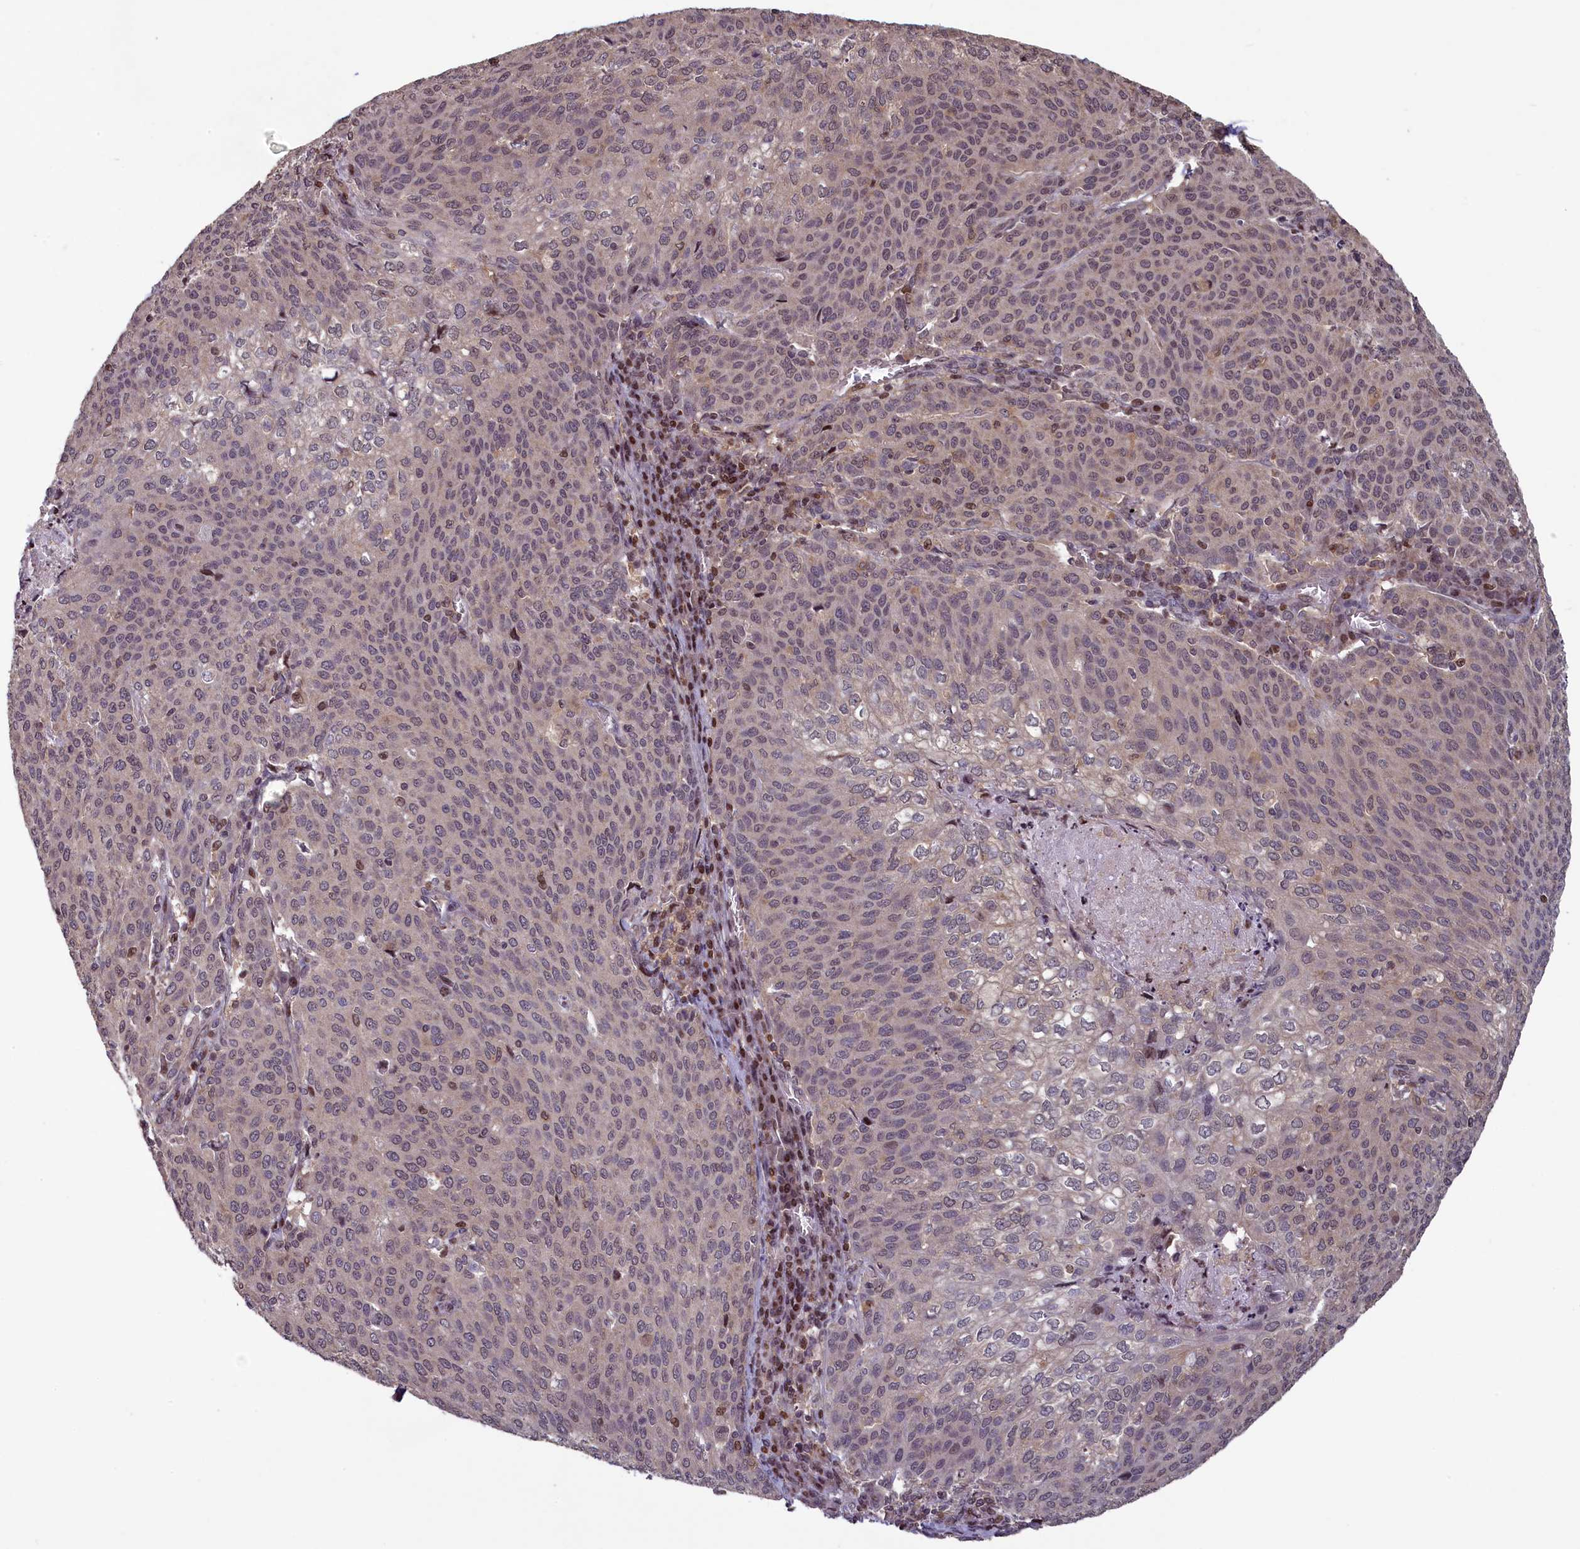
{"staining": {"intensity": "weak", "quantity": "<25%", "location": "nuclear"}, "tissue": "cervical cancer", "cell_type": "Tumor cells", "image_type": "cancer", "snomed": [{"axis": "morphology", "description": "Squamous cell carcinoma, NOS"}, {"axis": "topography", "description": "Cervix"}], "caption": "IHC photomicrograph of neoplastic tissue: cervical cancer stained with DAB demonstrates no significant protein staining in tumor cells. Brightfield microscopy of immunohistochemistry (IHC) stained with DAB (brown) and hematoxylin (blue), captured at high magnification.", "gene": "NUBP1", "patient": {"sex": "female", "age": 46}}